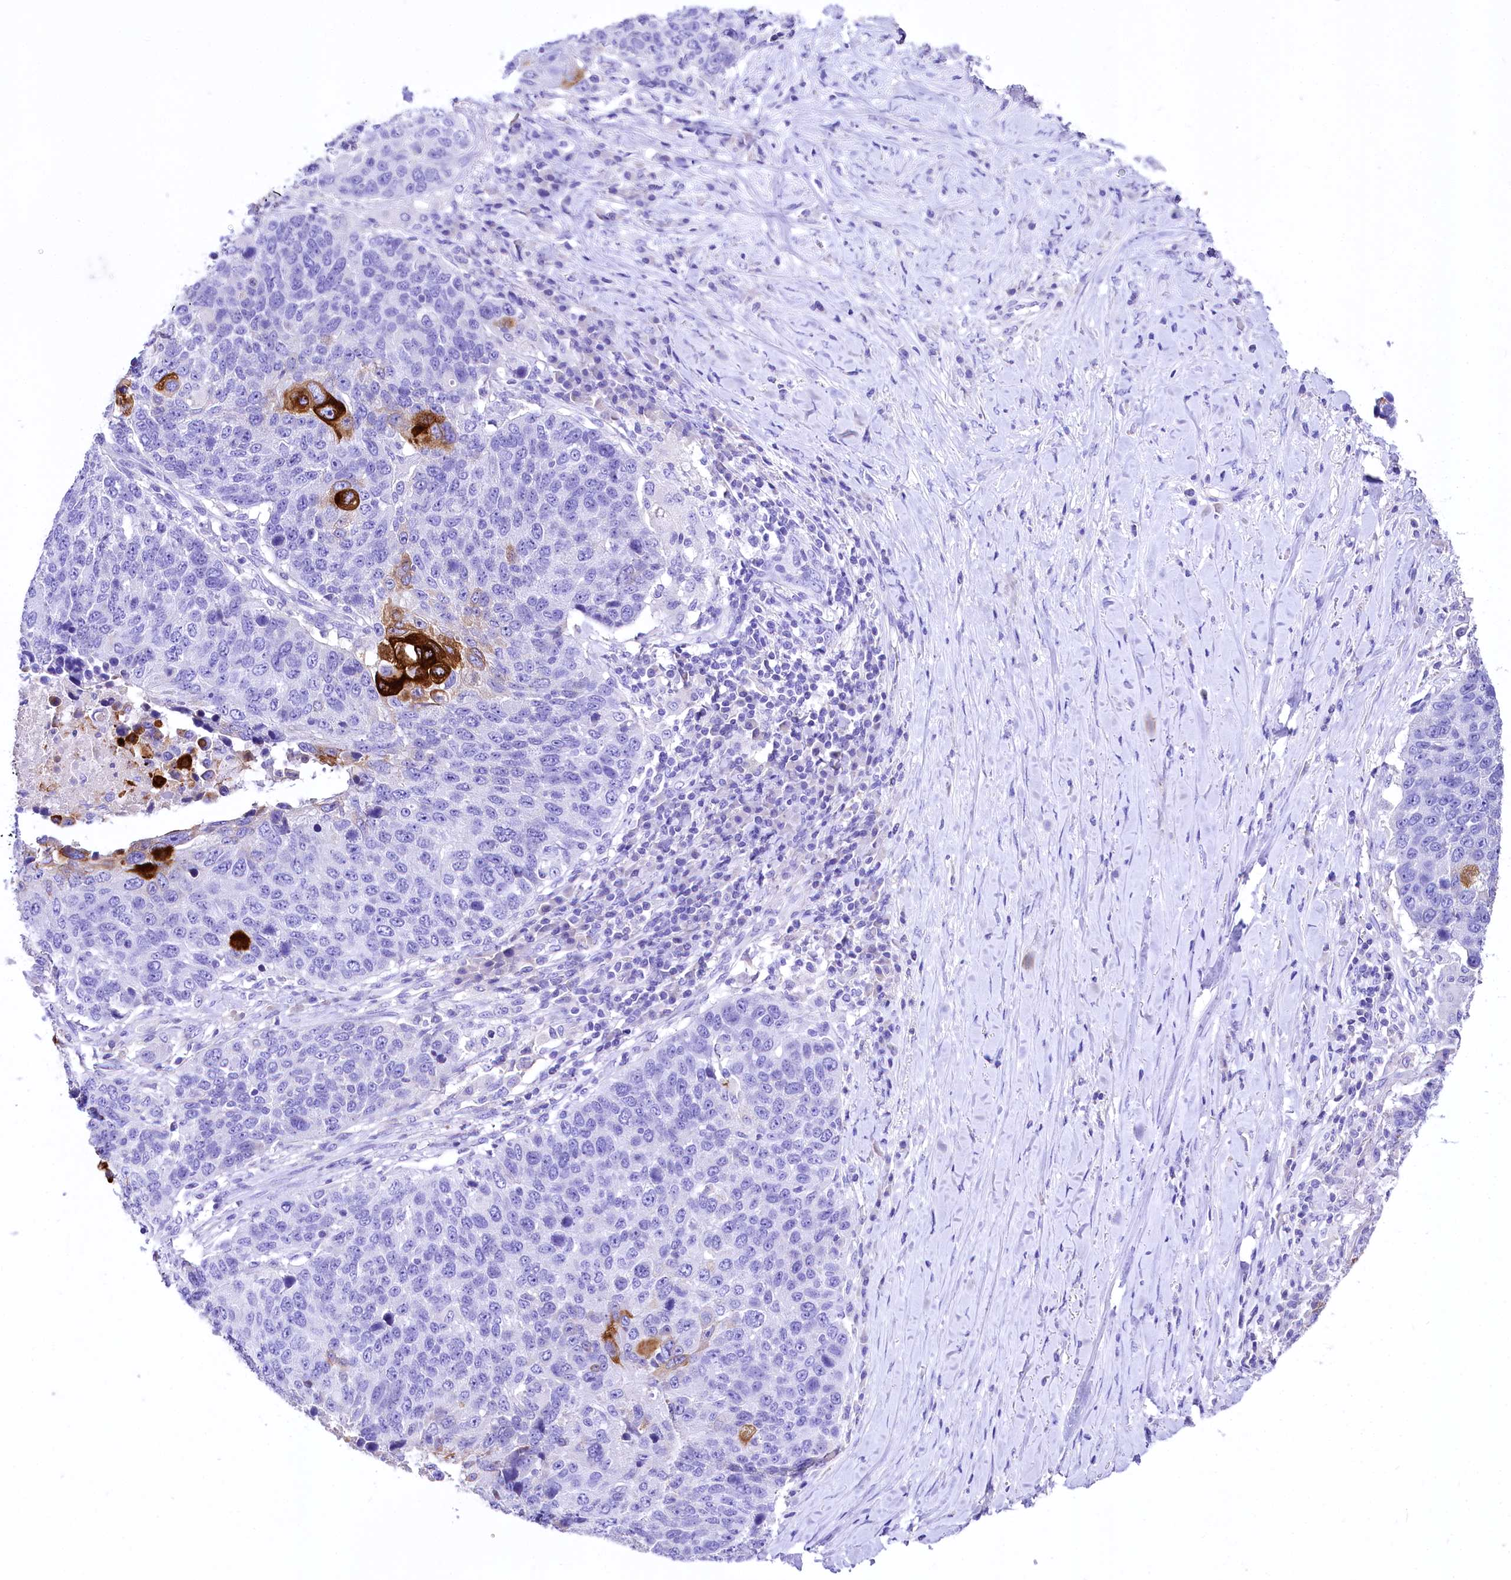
{"staining": {"intensity": "strong", "quantity": "<25%", "location": "cytoplasmic/membranous"}, "tissue": "lung cancer", "cell_type": "Tumor cells", "image_type": "cancer", "snomed": [{"axis": "morphology", "description": "Normal tissue, NOS"}, {"axis": "morphology", "description": "Squamous cell carcinoma, NOS"}, {"axis": "topography", "description": "Lymph node"}, {"axis": "topography", "description": "Lung"}], "caption": "The micrograph exhibits immunohistochemical staining of lung squamous cell carcinoma. There is strong cytoplasmic/membranous staining is seen in about <25% of tumor cells.", "gene": "A2ML1", "patient": {"sex": "male", "age": 66}}